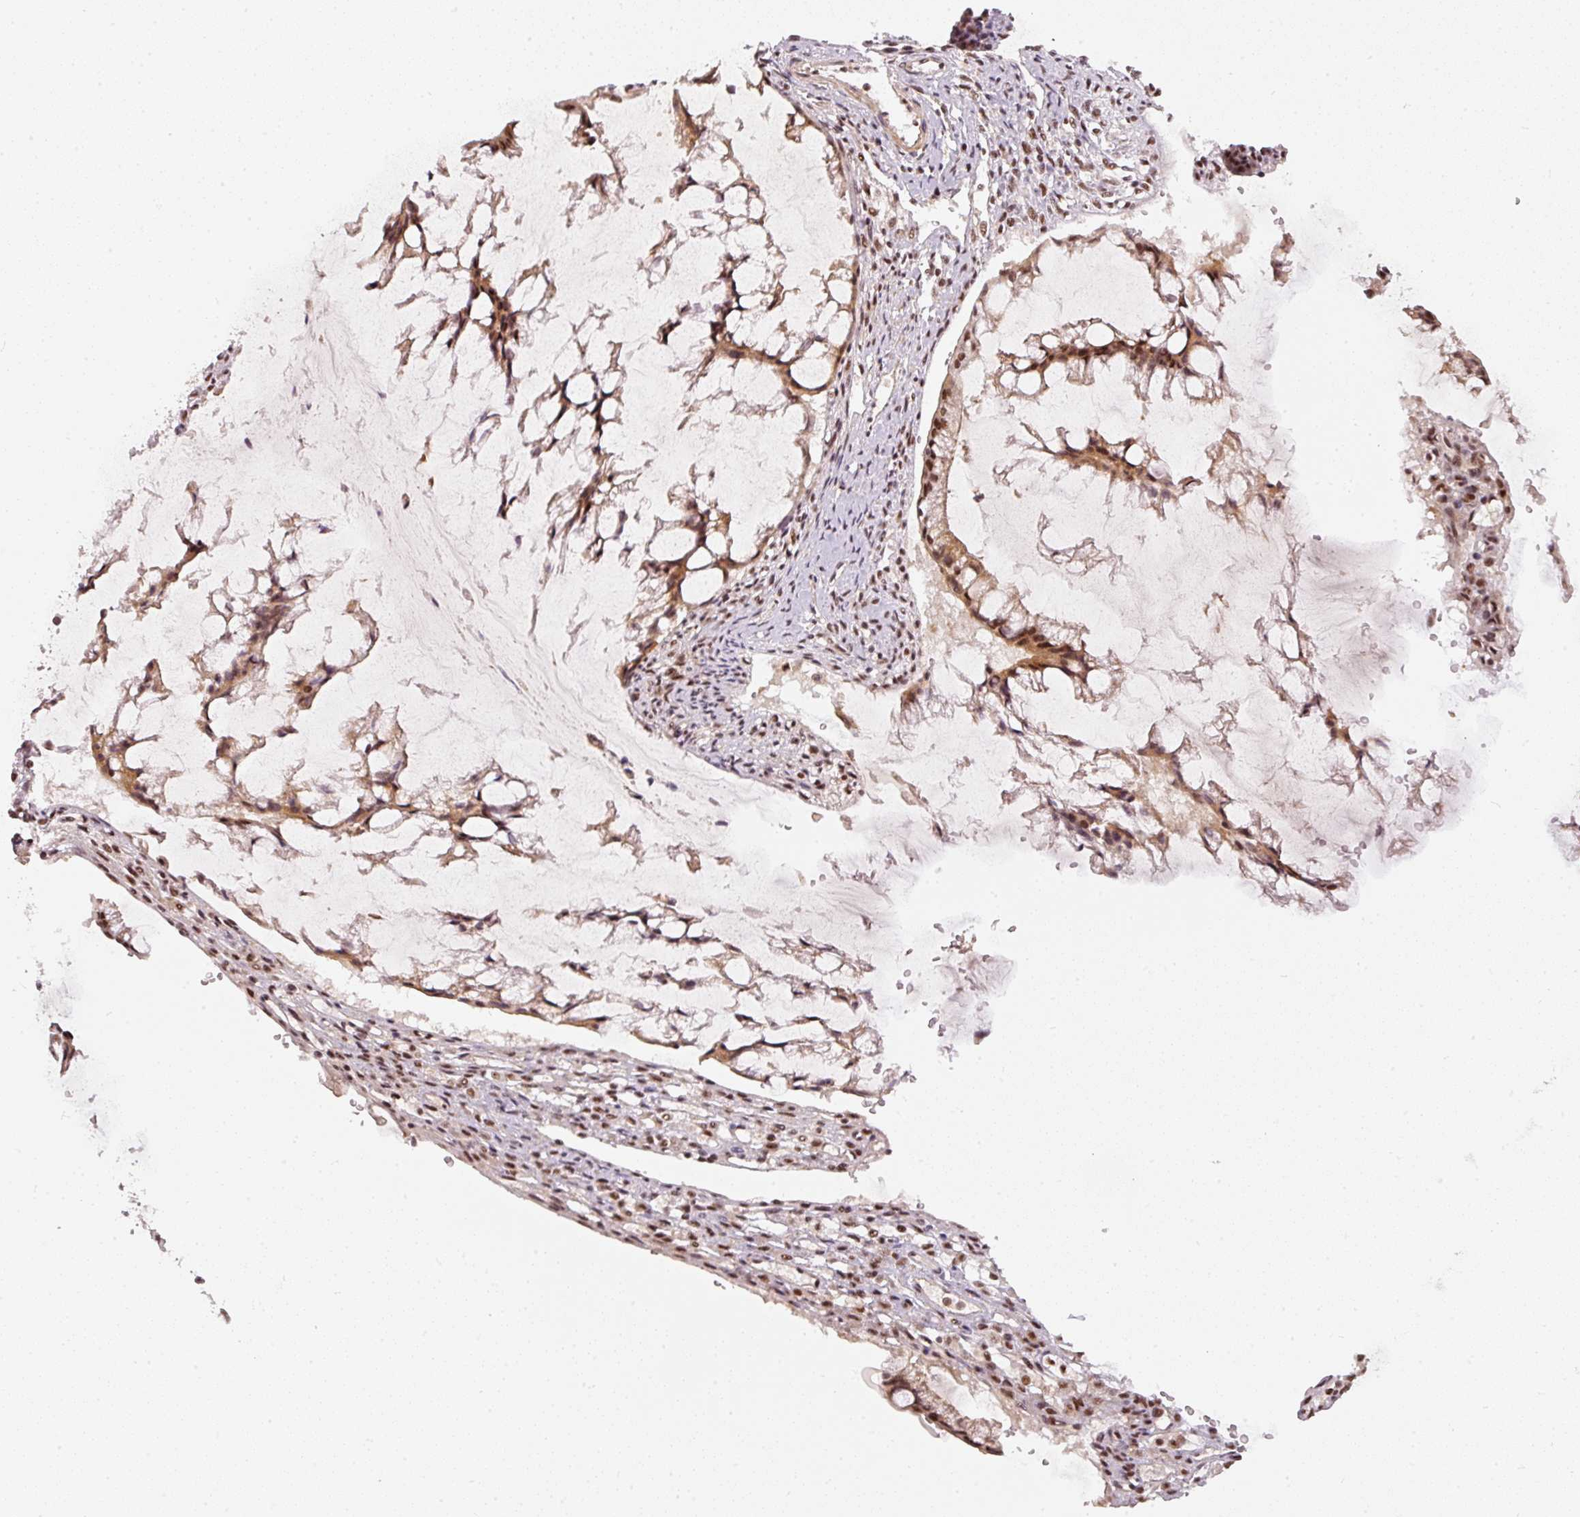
{"staining": {"intensity": "moderate", "quantity": ">75%", "location": "nuclear"}, "tissue": "ovarian cancer", "cell_type": "Tumor cells", "image_type": "cancer", "snomed": [{"axis": "morphology", "description": "Cystadenocarcinoma, mucinous, NOS"}, {"axis": "topography", "description": "Ovary"}], "caption": "Protein staining of ovarian cancer (mucinous cystadenocarcinoma) tissue reveals moderate nuclear staining in approximately >75% of tumor cells. The protein of interest is stained brown, and the nuclei are stained in blue (DAB (3,3'-diaminobenzidine) IHC with brightfield microscopy, high magnification).", "gene": "THOC6", "patient": {"sex": "female", "age": 73}}